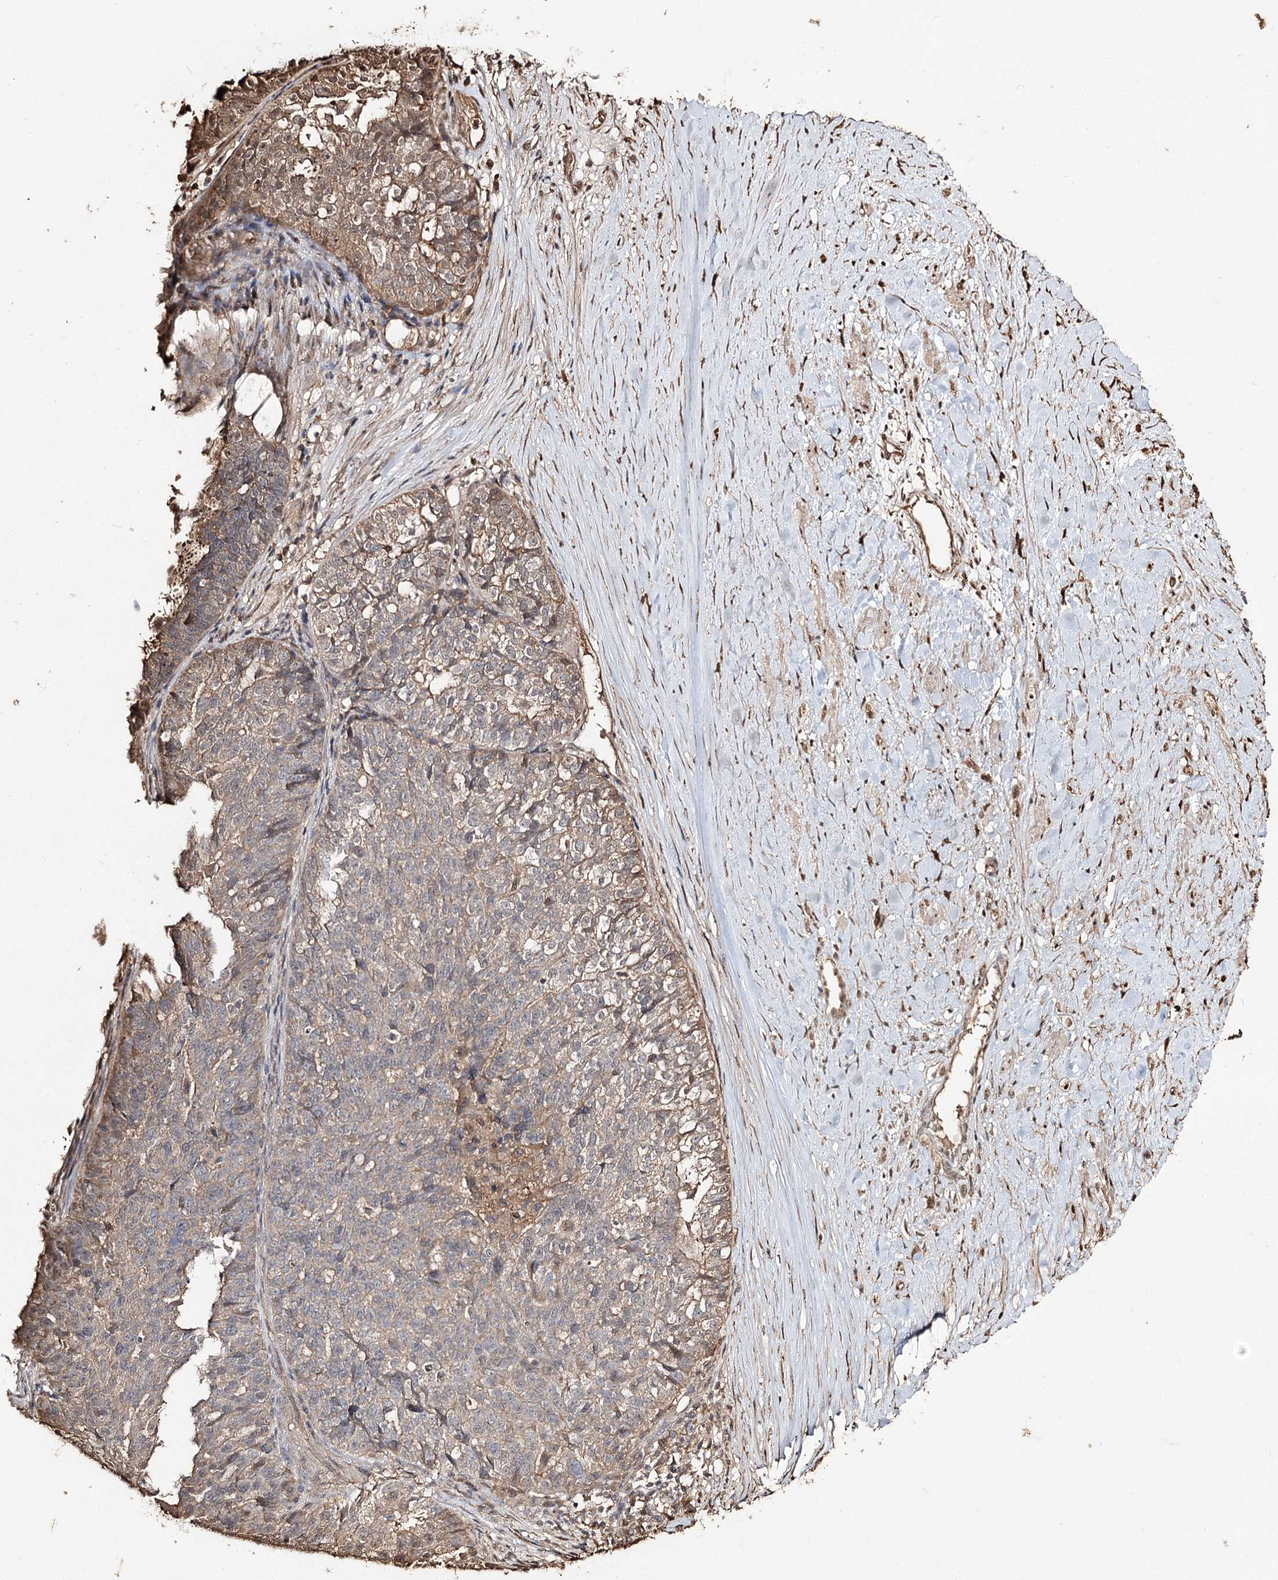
{"staining": {"intensity": "weak", "quantity": "25%-75%", "location": "cytoplasmic/membranous"}, "tissue": "ovarian cancer", "cell_type": "Tumor cells", "image_type": "cancer", "snomed": [{"axis": "morphology", "description": "Cystadenocarcinoma, serous, NOS"}, {"axis": "topography", "description": "Ovary"}], "caption": "A low amount of weak cytoplasmic/membranous expression is present in about 25%-75% of tumor cells in ovarian cancer tissue.", "gene": "PLCH1", "patient": {"sex": "female", "age": 59}}